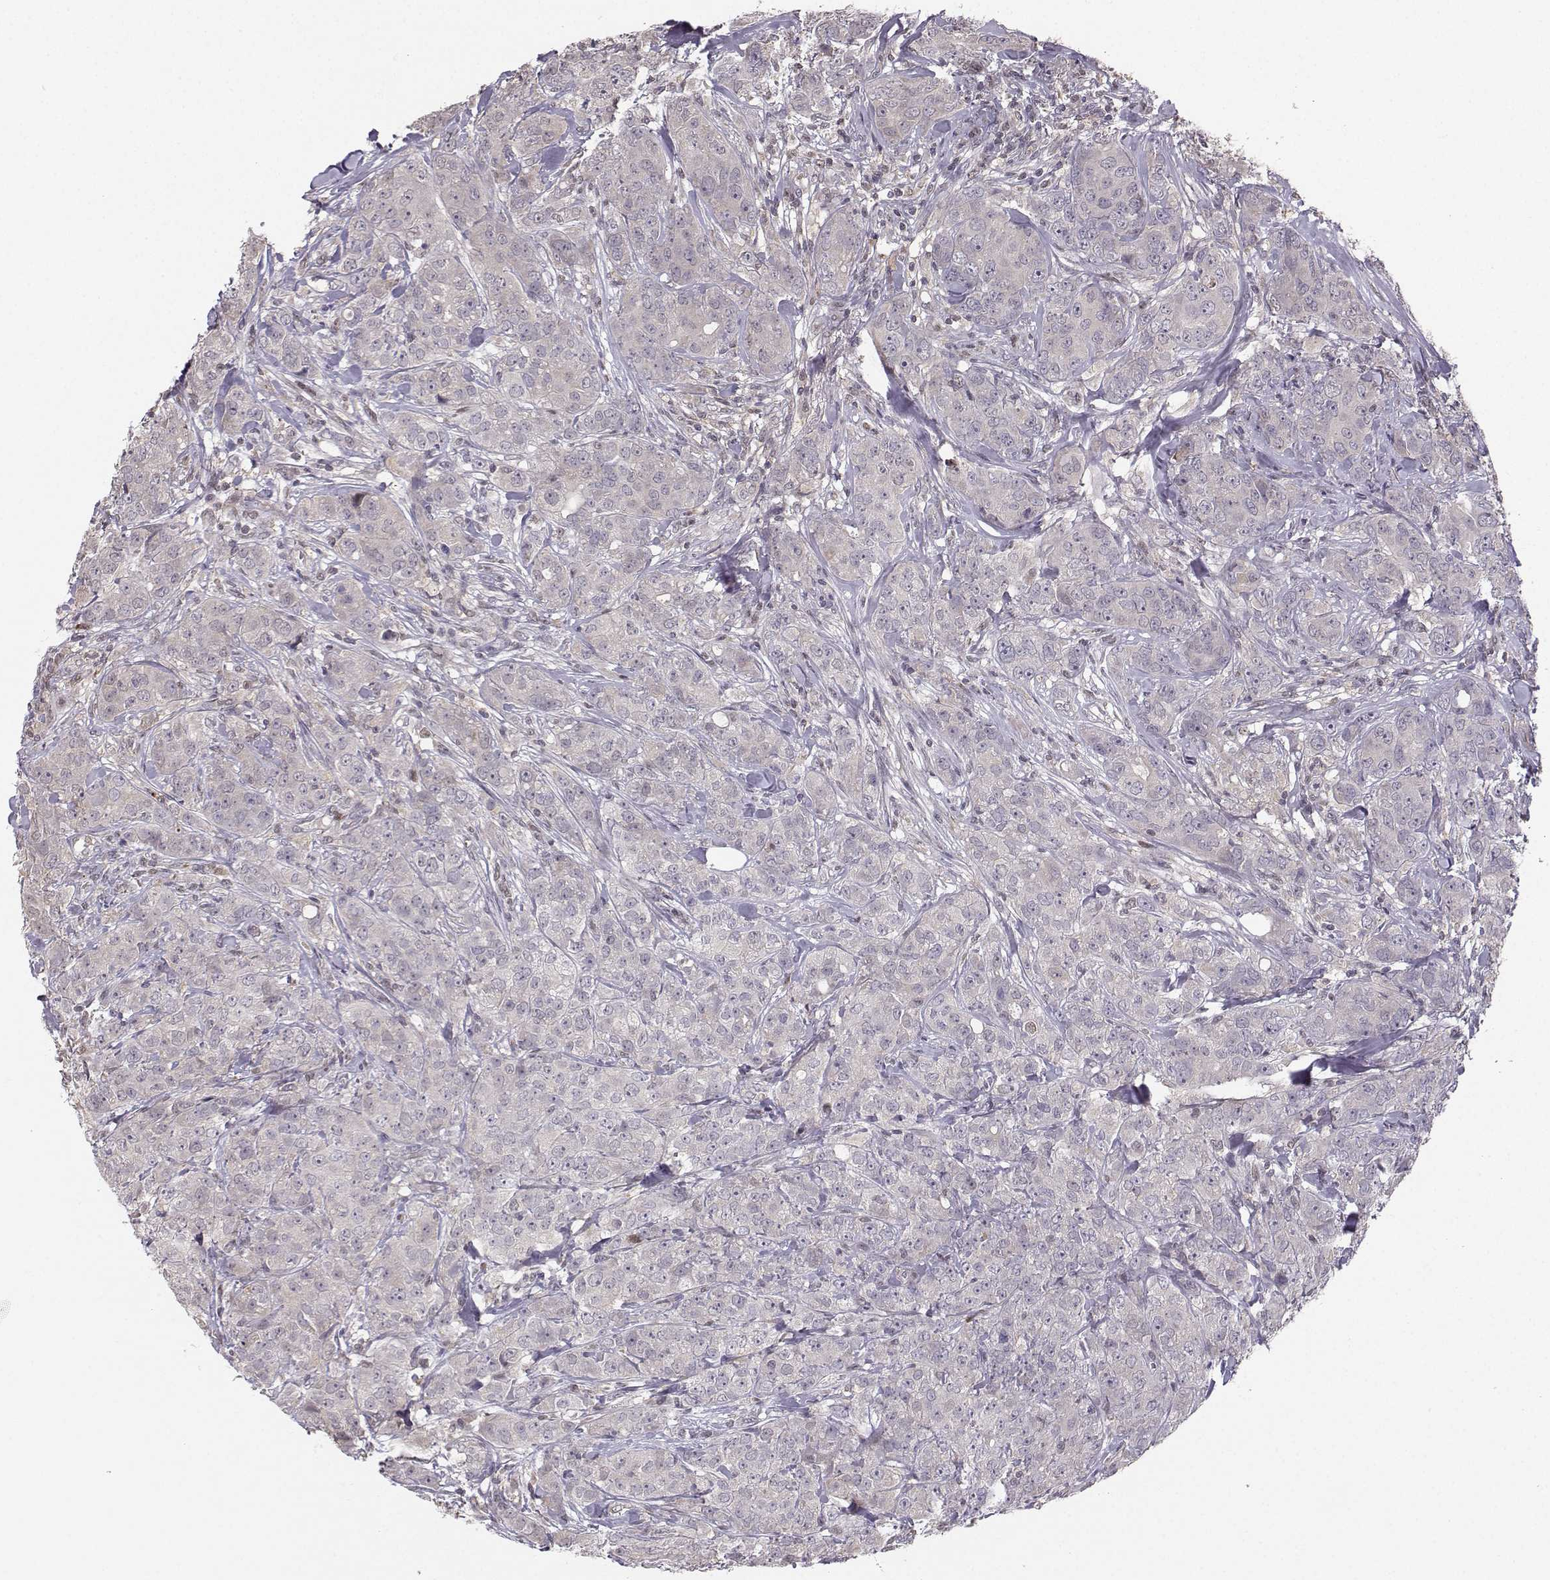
{"staining": {"intensity": "negative", "quantity": "none", "location": "none"}, "tissue": "breast cancer", "cell_type": "Tumor cells", "image_type": "cancer", "snomed": [{"axis": "morphology", "description": "Duct carcinoma"}, {"axis": "topography", "description": "Breast"}], "caption": "Protein analysis of breast intraductal carcinoma shows no significant staining in tumor cells. (Immunohistochemistry (ihc), brightfield microscopy, high magnification).", "gene": "PKP2", "patient": {"sex": "female", "age": 43}}